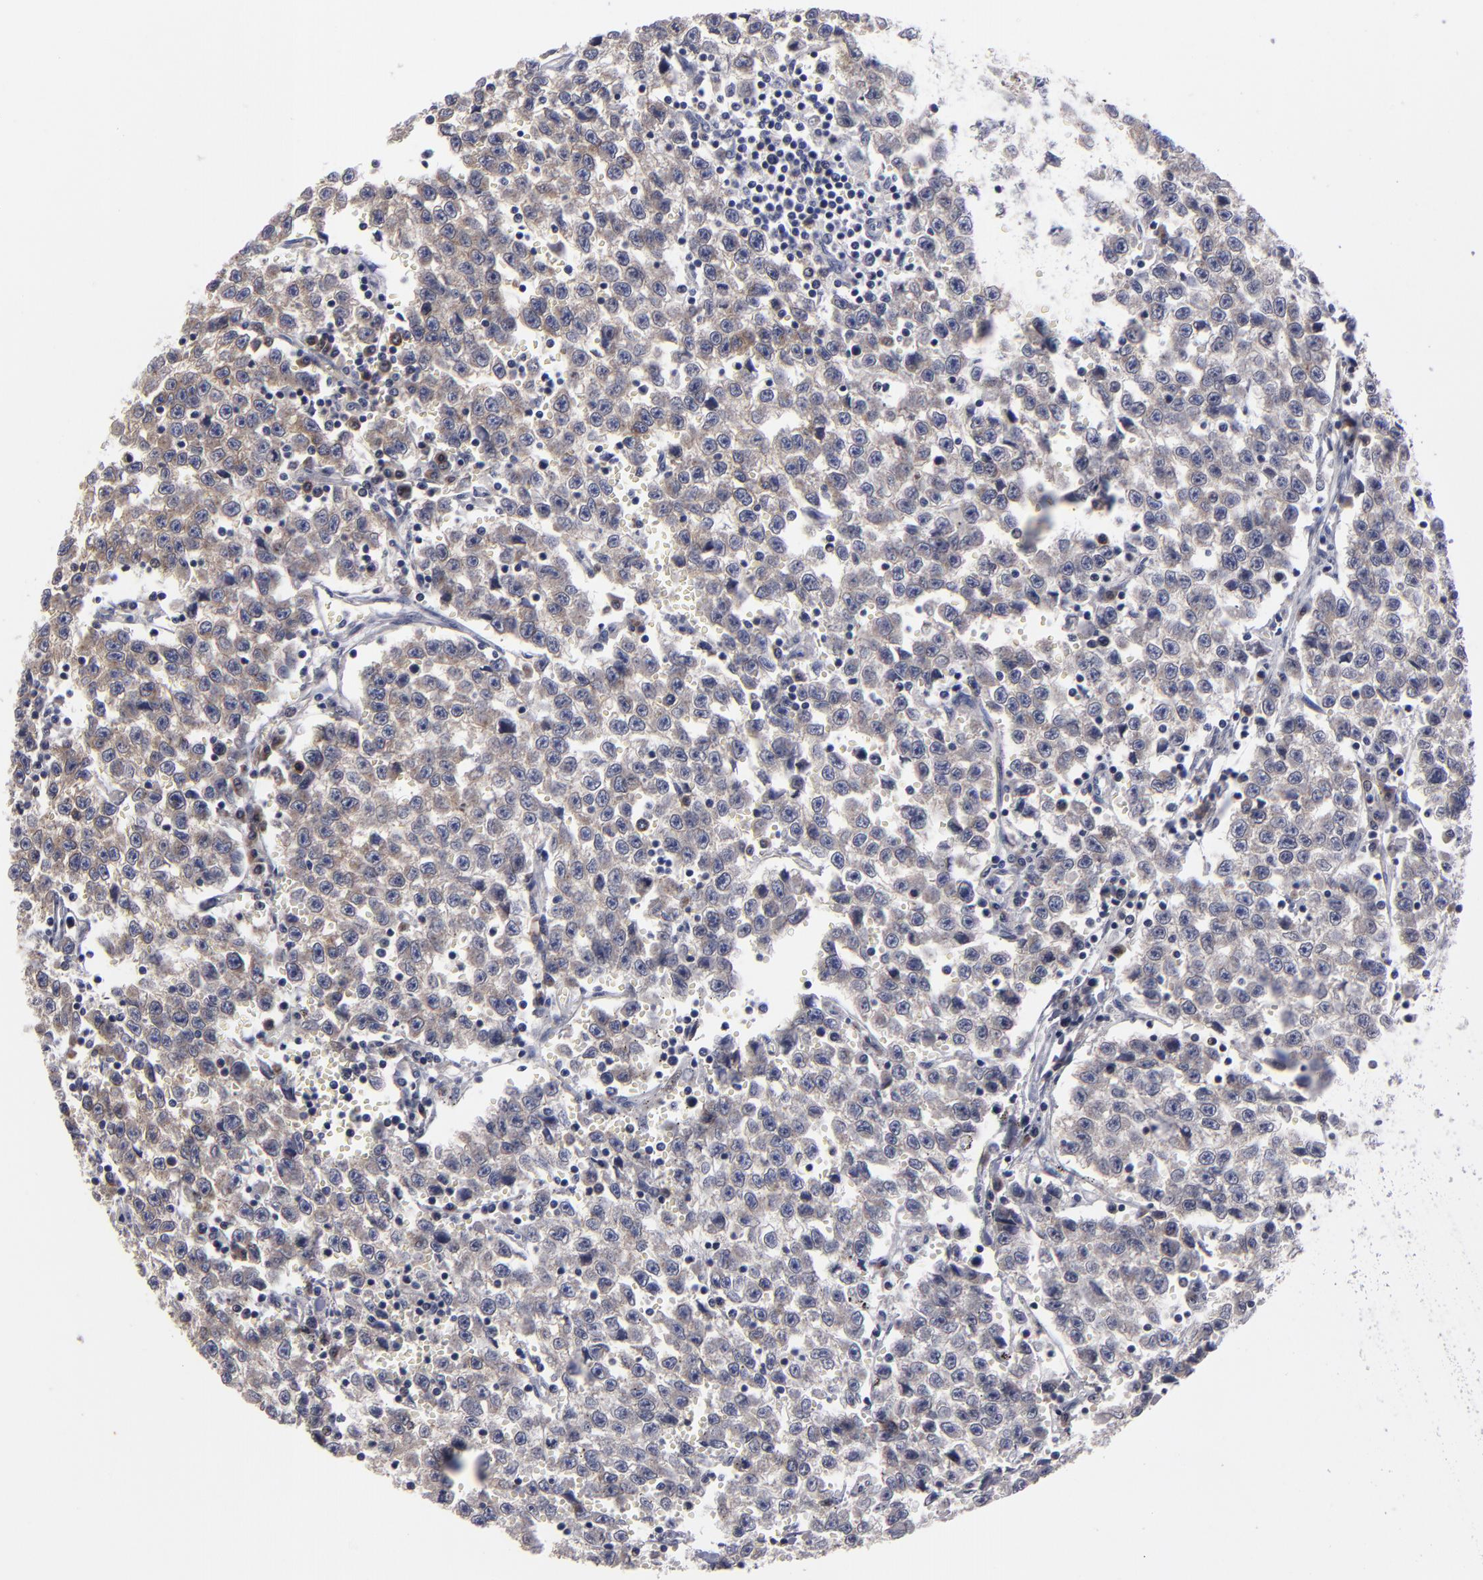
{"staining": {"intensity": "weak", "quantity": "25%-75%", "location": "cytoplasmic/membranous"}, "tissue": "testis cancer", "cell_type": "Tumor cells", "image_type": "cancer", "snomed": [{"axis": "morphology", "description": "Seminoma, NOS"}, {"axis": "topography", "description": "Testis"}], "caption": "IHC staining of seminoma (testis), which reveals low levels of weak cytoplasmic/membranous expression in approximately 25%-75% of tumor cells indicating weak cytoplasmic/membranous protein positivity. The staining was performed using DAB (3,3'-diaminobenzidine) (brown) for protein detection and nuclei were counterstained in hematoxylin (blue).", "gene": "CEP97", "patient": {"sex": "male", "age": 35}}